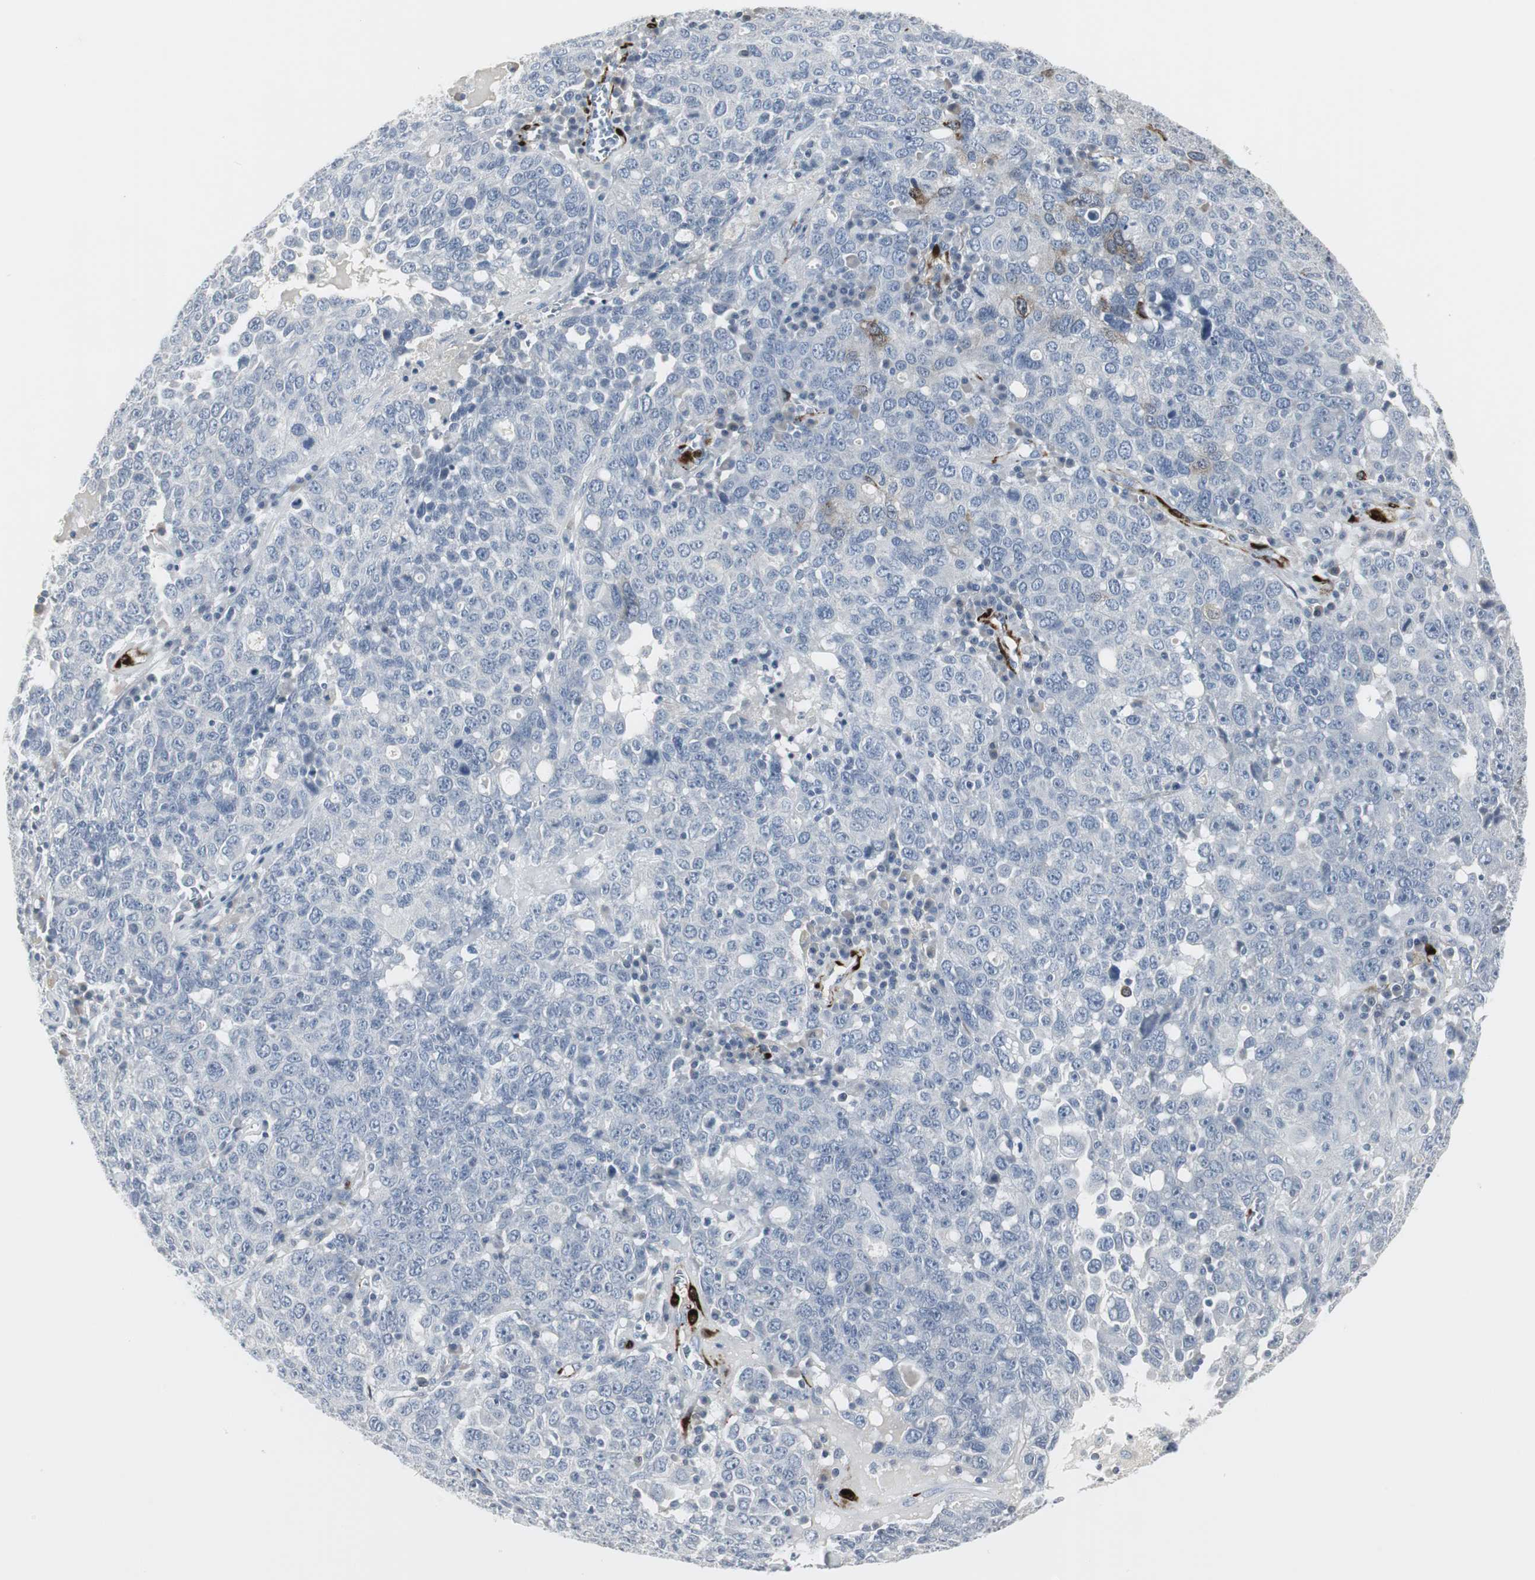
{"staining": {"intensity": "negative", "quantity": "none", "location": "none"}, "tissue": "ovarian cancer", "cell_type": "Tumor cells", "image_type": "cancer", "snomed": [{"axis": "morphology", "description": "Carcinoma, endometroid"}, {"axis": "topography", "description": "Ovary"}], "caption": "Tumor cells show no significant protein expression in ovarian cancer.", "gene": "PPP1R14A", "patient": {"sex": "female", "age": 62}}